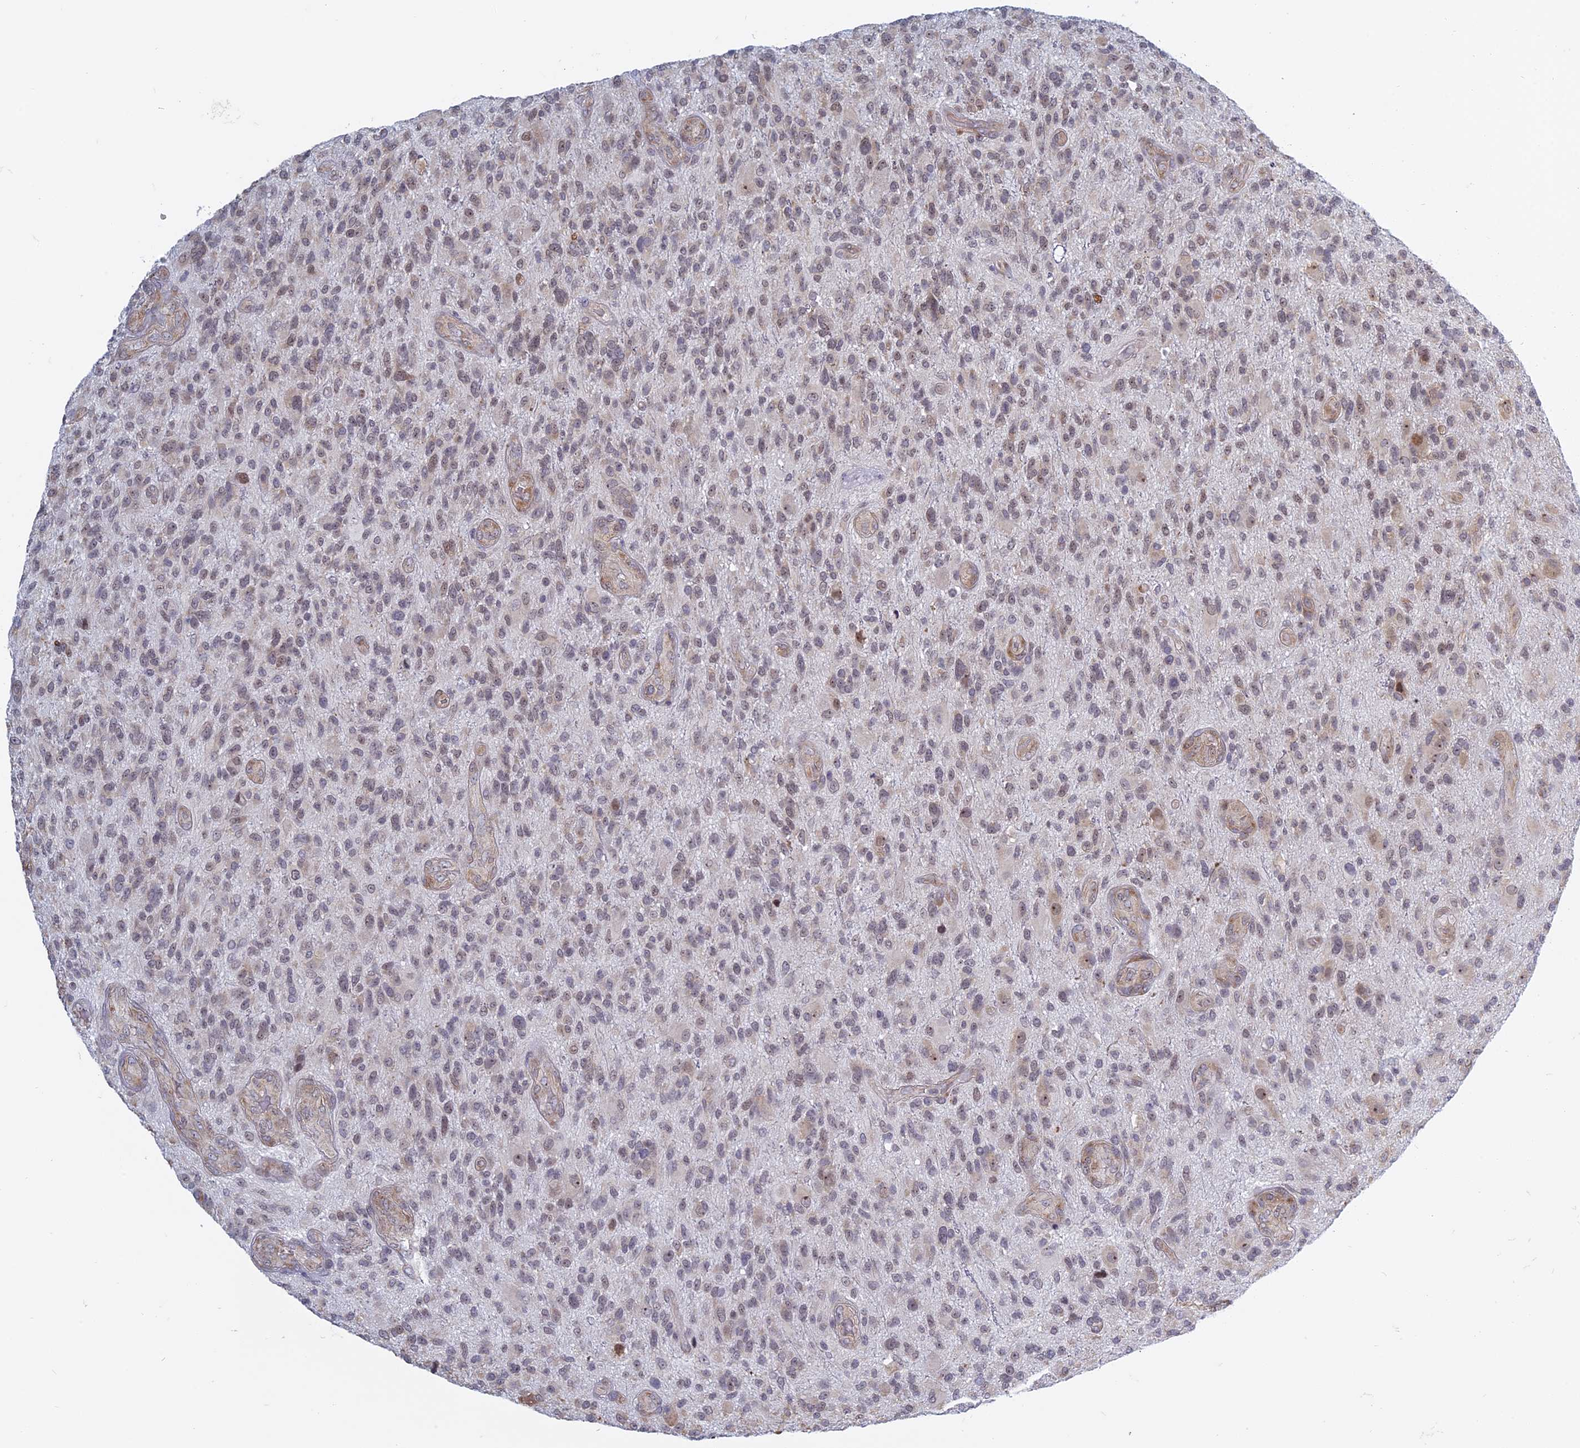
{"staining": {"intensity": "weak", "quantity": "<25%", "location": "nuclear"}, "tissue": "glioma", "cell_type": "Tumor cells", "image_type": "cancer", "snomed": [{"axis": "morphology", "description": "Glioma, malignant, High grade"}, {"axis": "topography", "description": "Brain"}], "caption": "High magnification brightfield microscopy of malignant high-grade glioma stained with DAB (brown) and counterstained with hematoxylin (blue): tumor cells show no significant staining.", "gene": "RPS19BP1", "patient": {"sex": "male", "age": 47}}